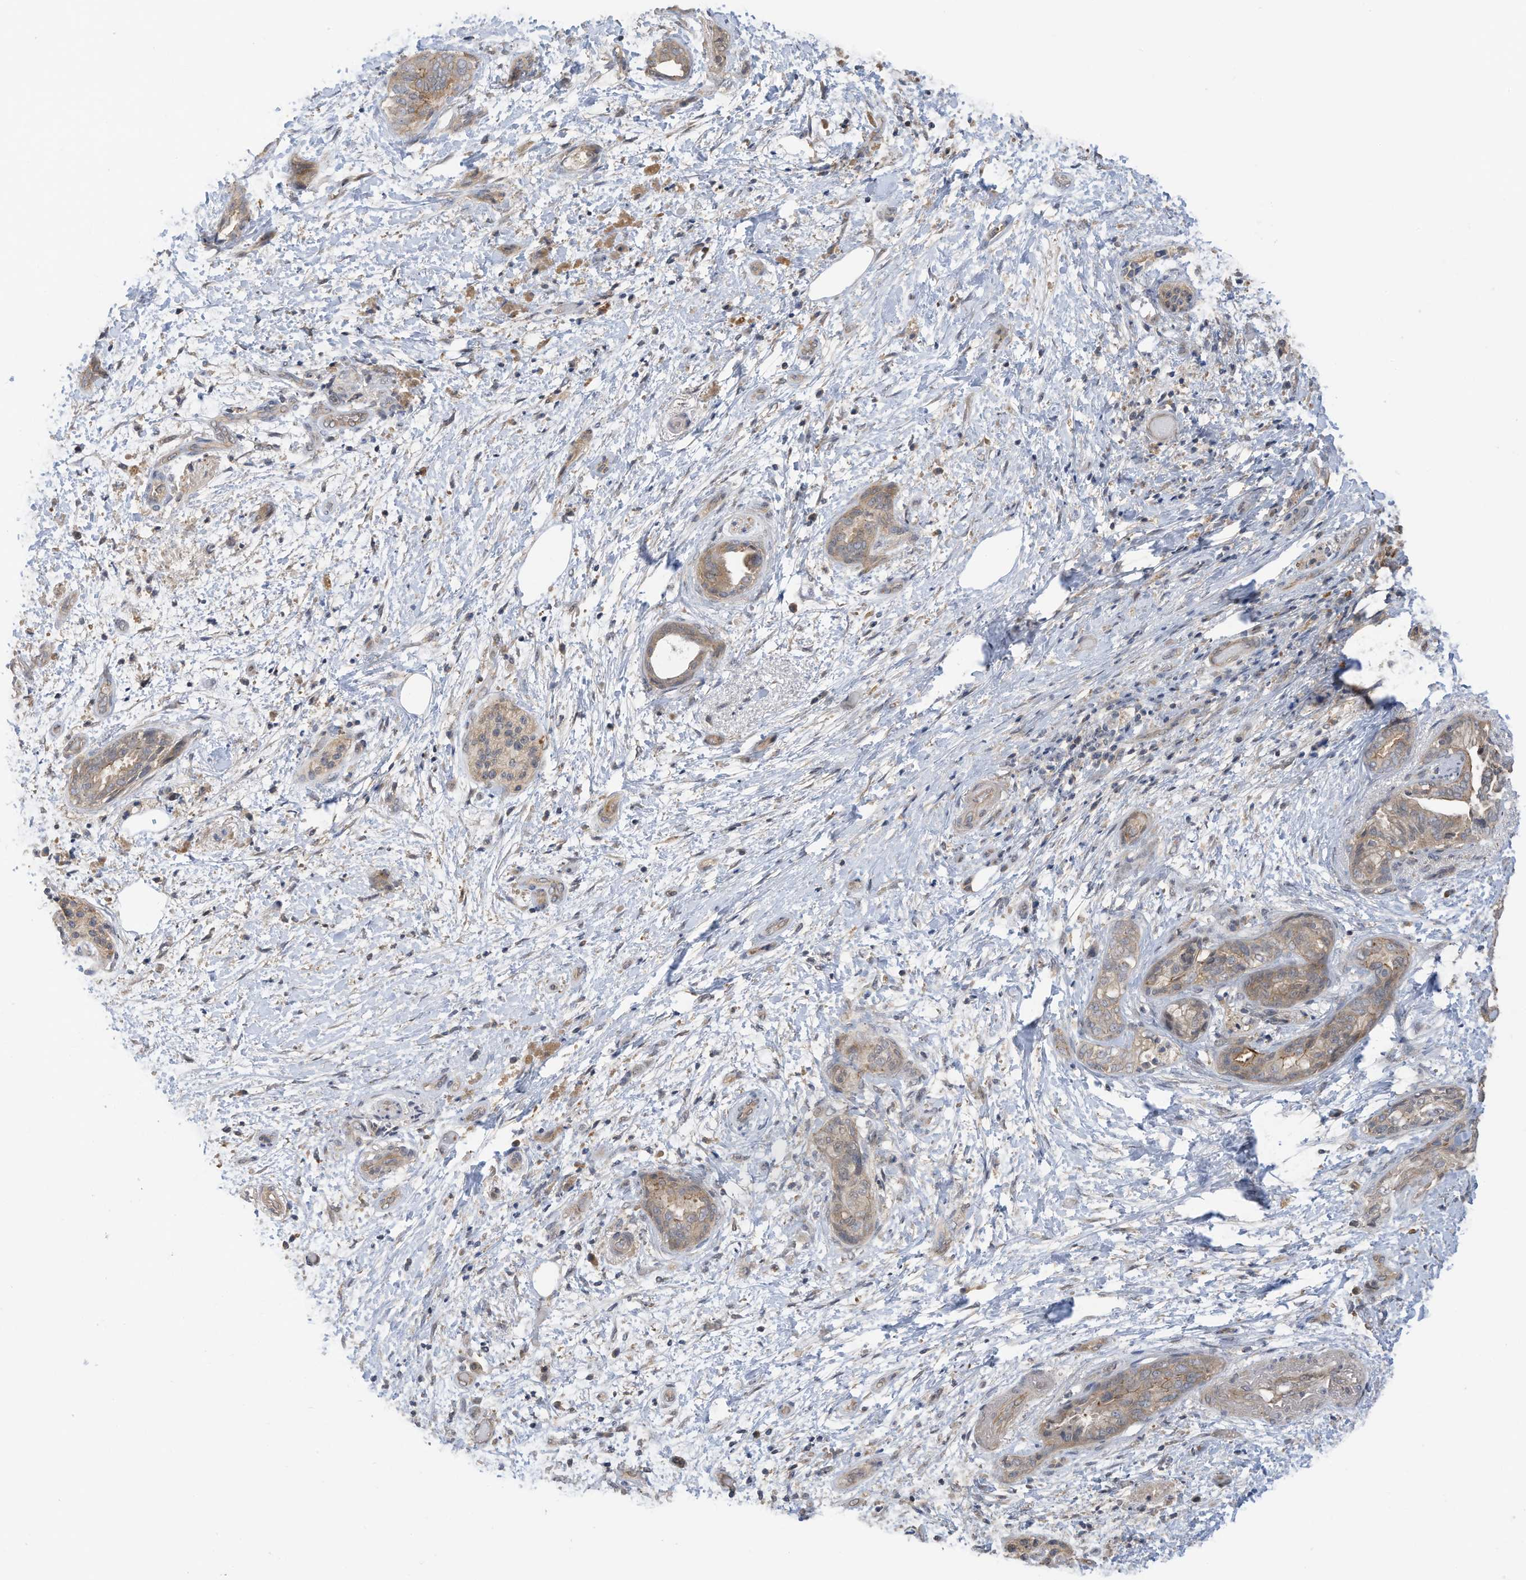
{"staining": {"intensity": "weak", "quantity": ">75%", "location": "cytoplasmic/membranous"}, "tissue": "pancreatic cancer", "cell_type": "Tumor cells", "image_type": "cancer", "snomed": [{"axis": "morphology", "description": "Normal tissue, NOS"}, {"axis": "morphology", "description": "Adenocarcinoma, NOS"}, {"axis": "topography", "description": "Pancreas"}, {"axis": "topography", "description": "Peripheral nerve tissue"}], "caption": "Pancreatic cancer stained for a protein (brown) demonstrates weak cytoplasmic/membranous positive positivity in approximately >75% of tumor cells.", "gene": "REC8", "patient": {"sex": "female", "age": 63}}